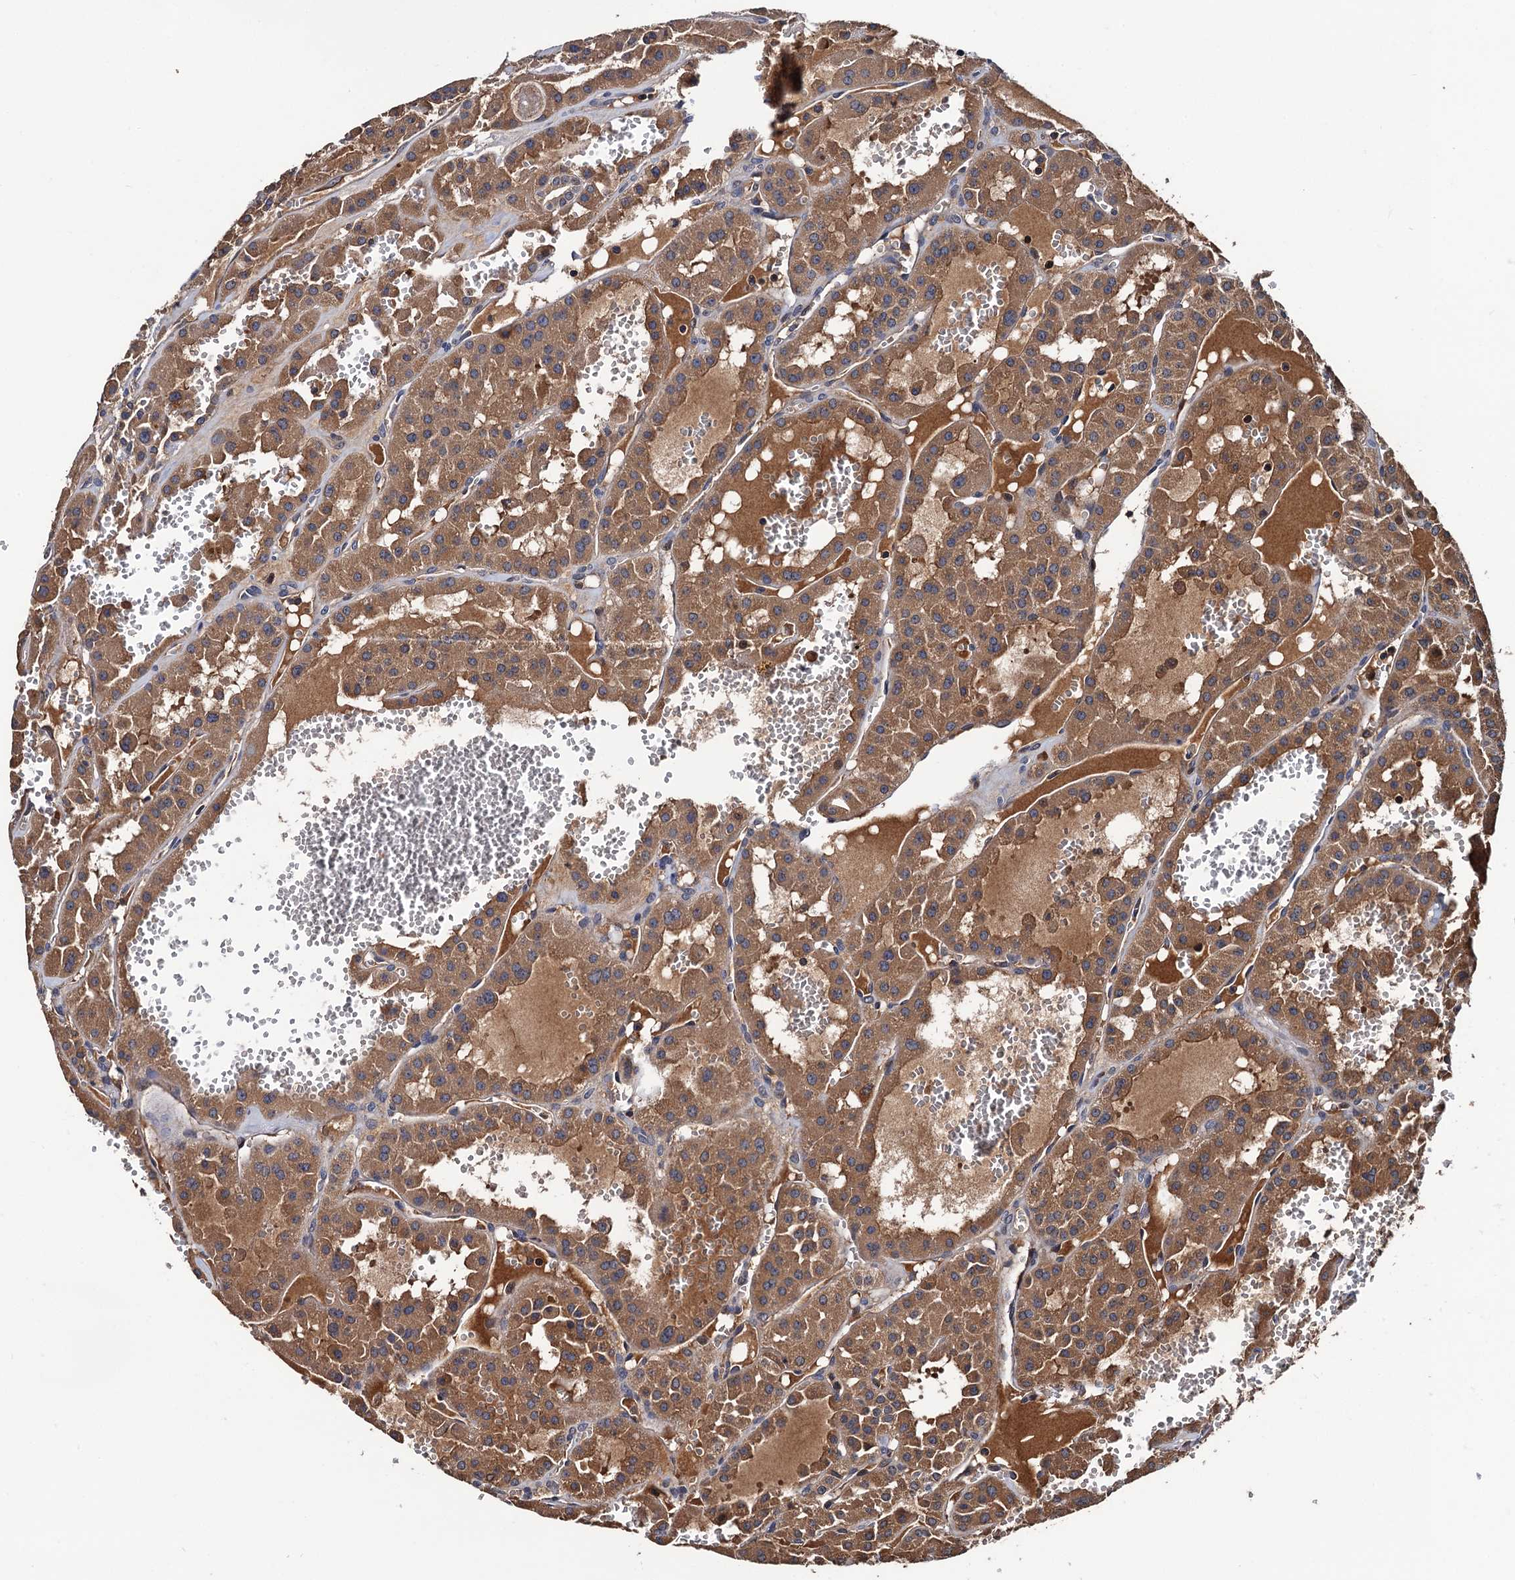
{"staining": {"intensity": "moderate", "quantity": ">75%", "location": "cytoplasmic/membranous"}, "tissue": "renal cancer", "cell_type": "Tumor cells", "image_type": "cancer", "snomed": [{"axis": "morphology", "description": "Carcinoma, NOS"}, {"axis": "topography", "description": "Kidney"}], "caption": "Moderate cytoplasmic/membranous staining for a protein is appreciated in about >75% of tumor cells of renal carcinoma using immunohistochemistry (IHC).", "gene": "RGS11", "patient": {"sex": "female", "age": 75}}